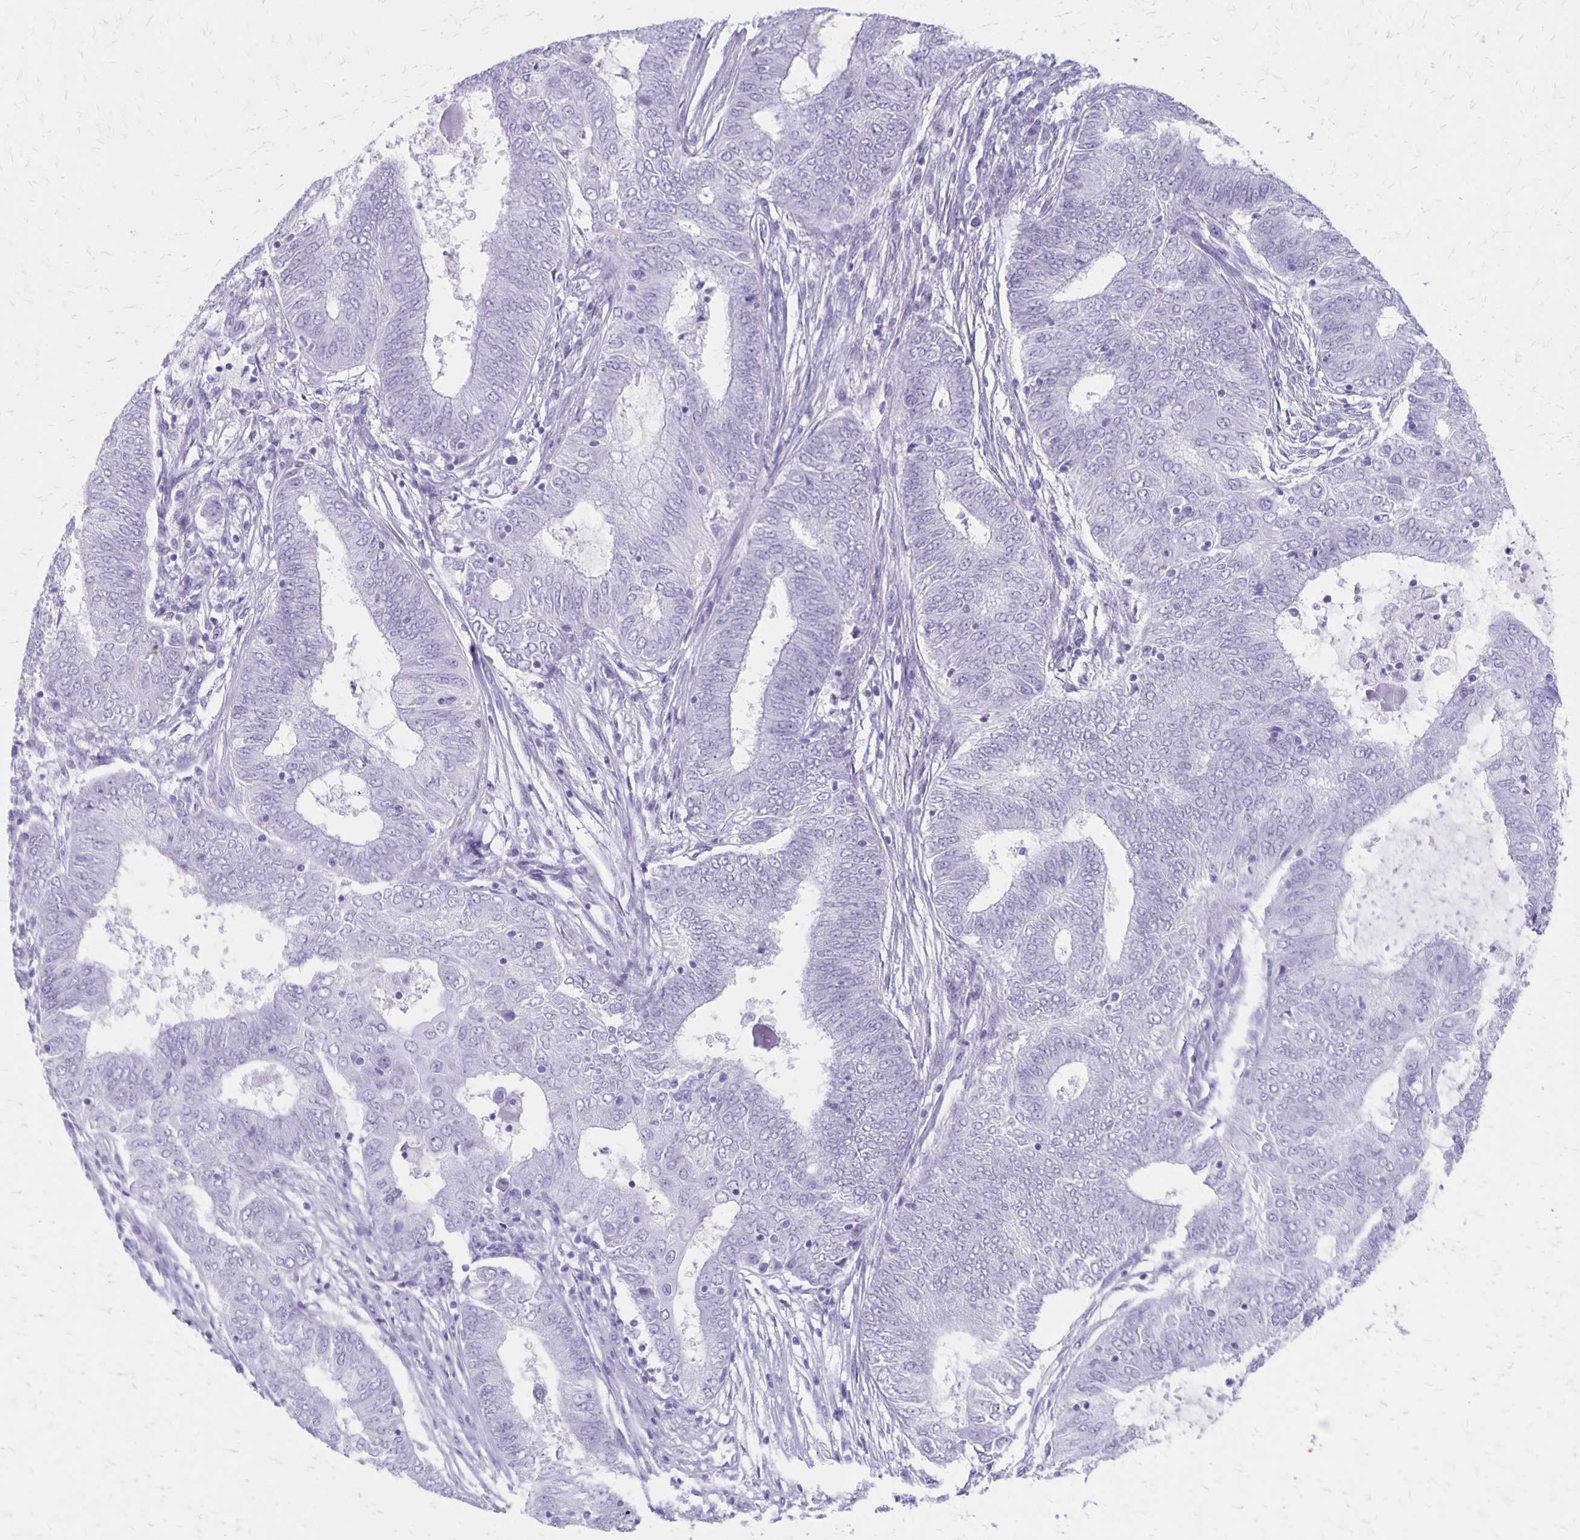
{"staining": {"intensity": "negative", "quantity": "none", "location": "none"}, "tissue": "endometrial cancer", "cell_type": "Tumor cells", "image_type": "cancer", "snomed": [{"axis": "morphology", "description": "Adenocarcinoma, NOS"}, {"axis": "topography", "description": "Endometrium"}], "caption": "The immunohistochemistry (IHC) photomicrograph has no significant positivity in tumor cells of adenocarcinoma (endometrial) tissue.", "gene": "MAGEC2", "patient": {"sex": "female", "age": 62}}